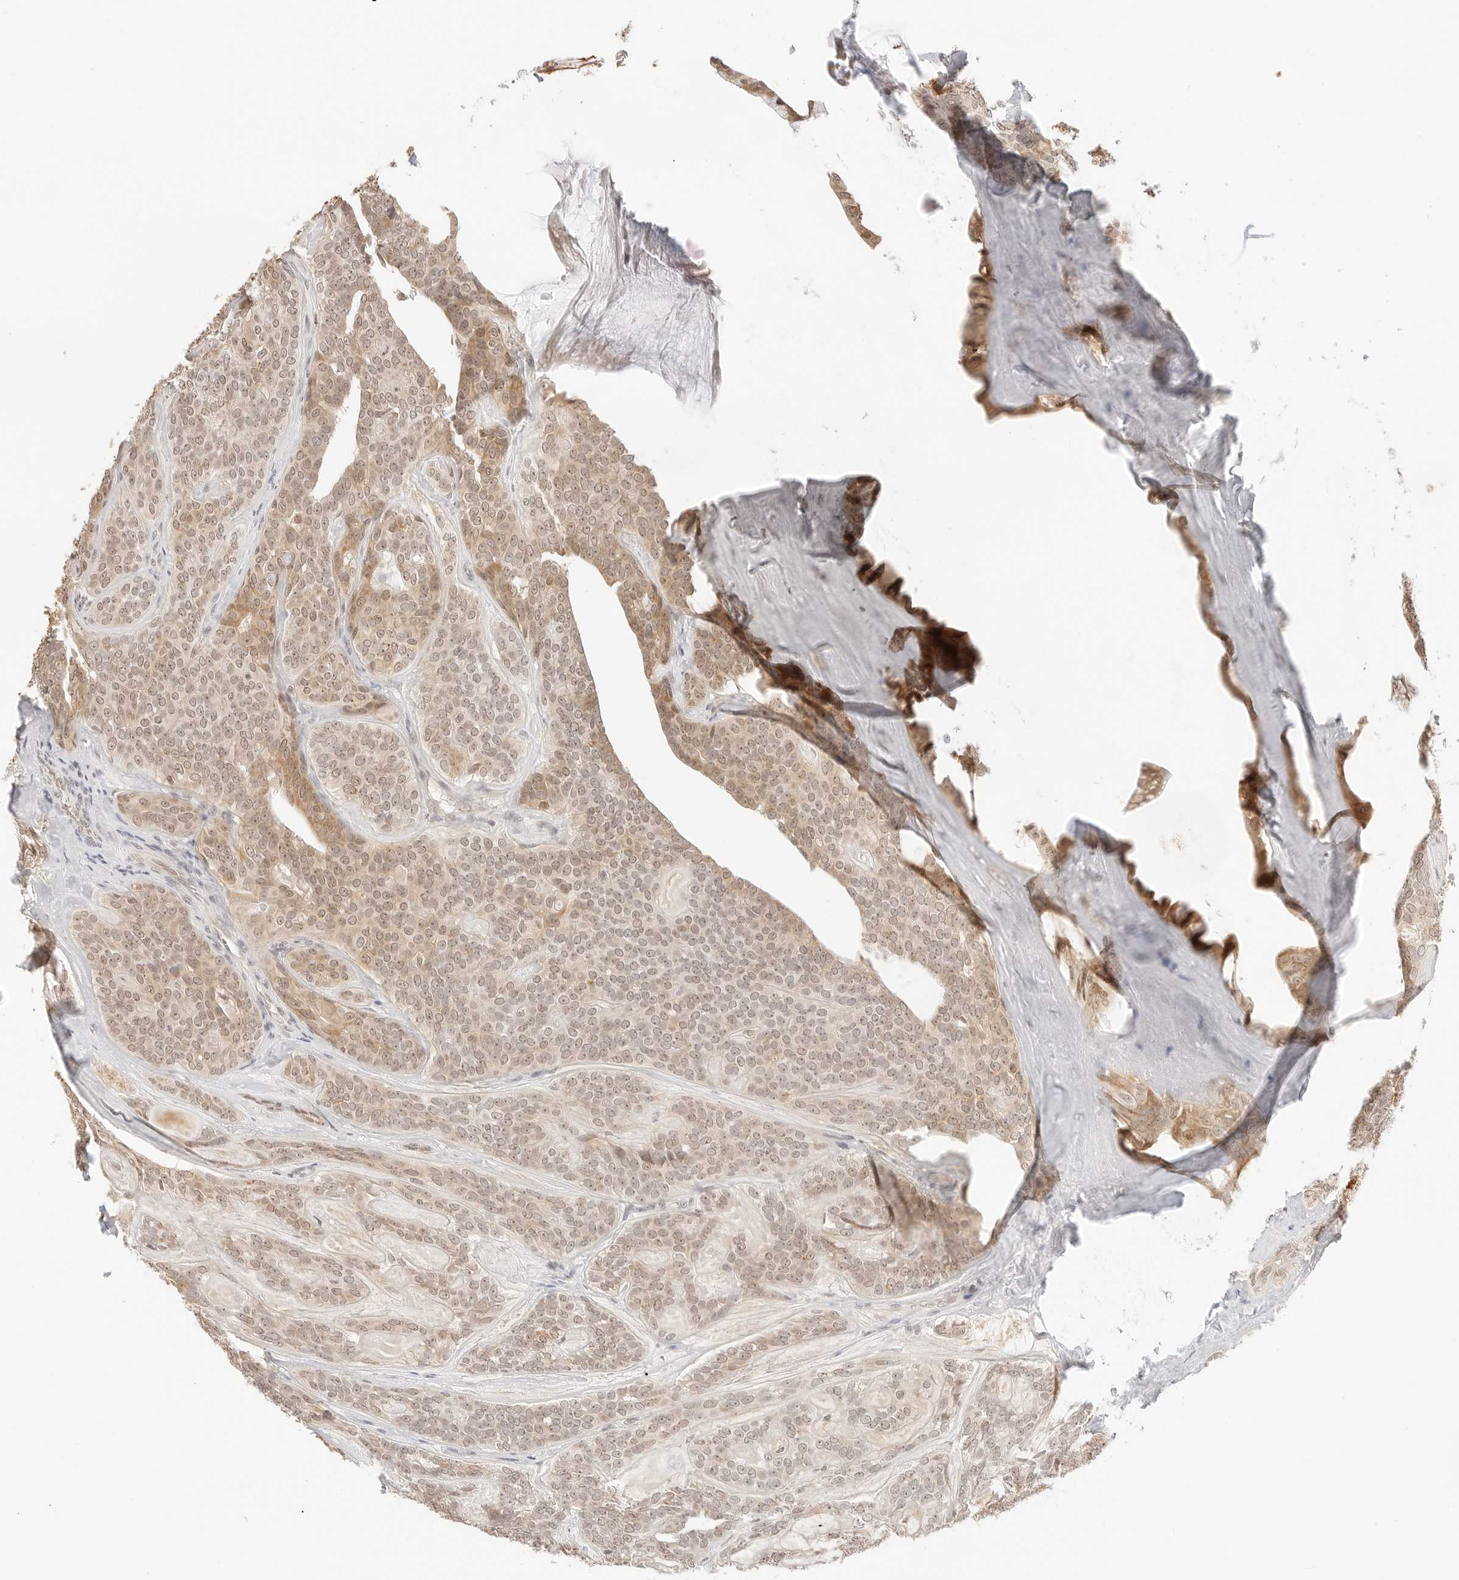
{"staining": {"intensity": "weak", "quantity": ">75%", "location": "cytoplasmic/membranous,nuclear"}, "tissue": "head and neck cancer", "cell_type": "Tumor cells", "image_type": "cancer", "snomed": [{"axis": "morphology", "description": "Adenocarcinoma, NOS"}, {"axis": "topography", "description": "Head-Neck"}], "caption": "Head and neck cancer (adenocarcinoma) stained with IHC exhibits weak cytoplasmic/membranous and nuclear positivity in about >75% of tumor cells.", "gene": "SEPTIN4", "patient": {"sex": "male", "age": 66}}